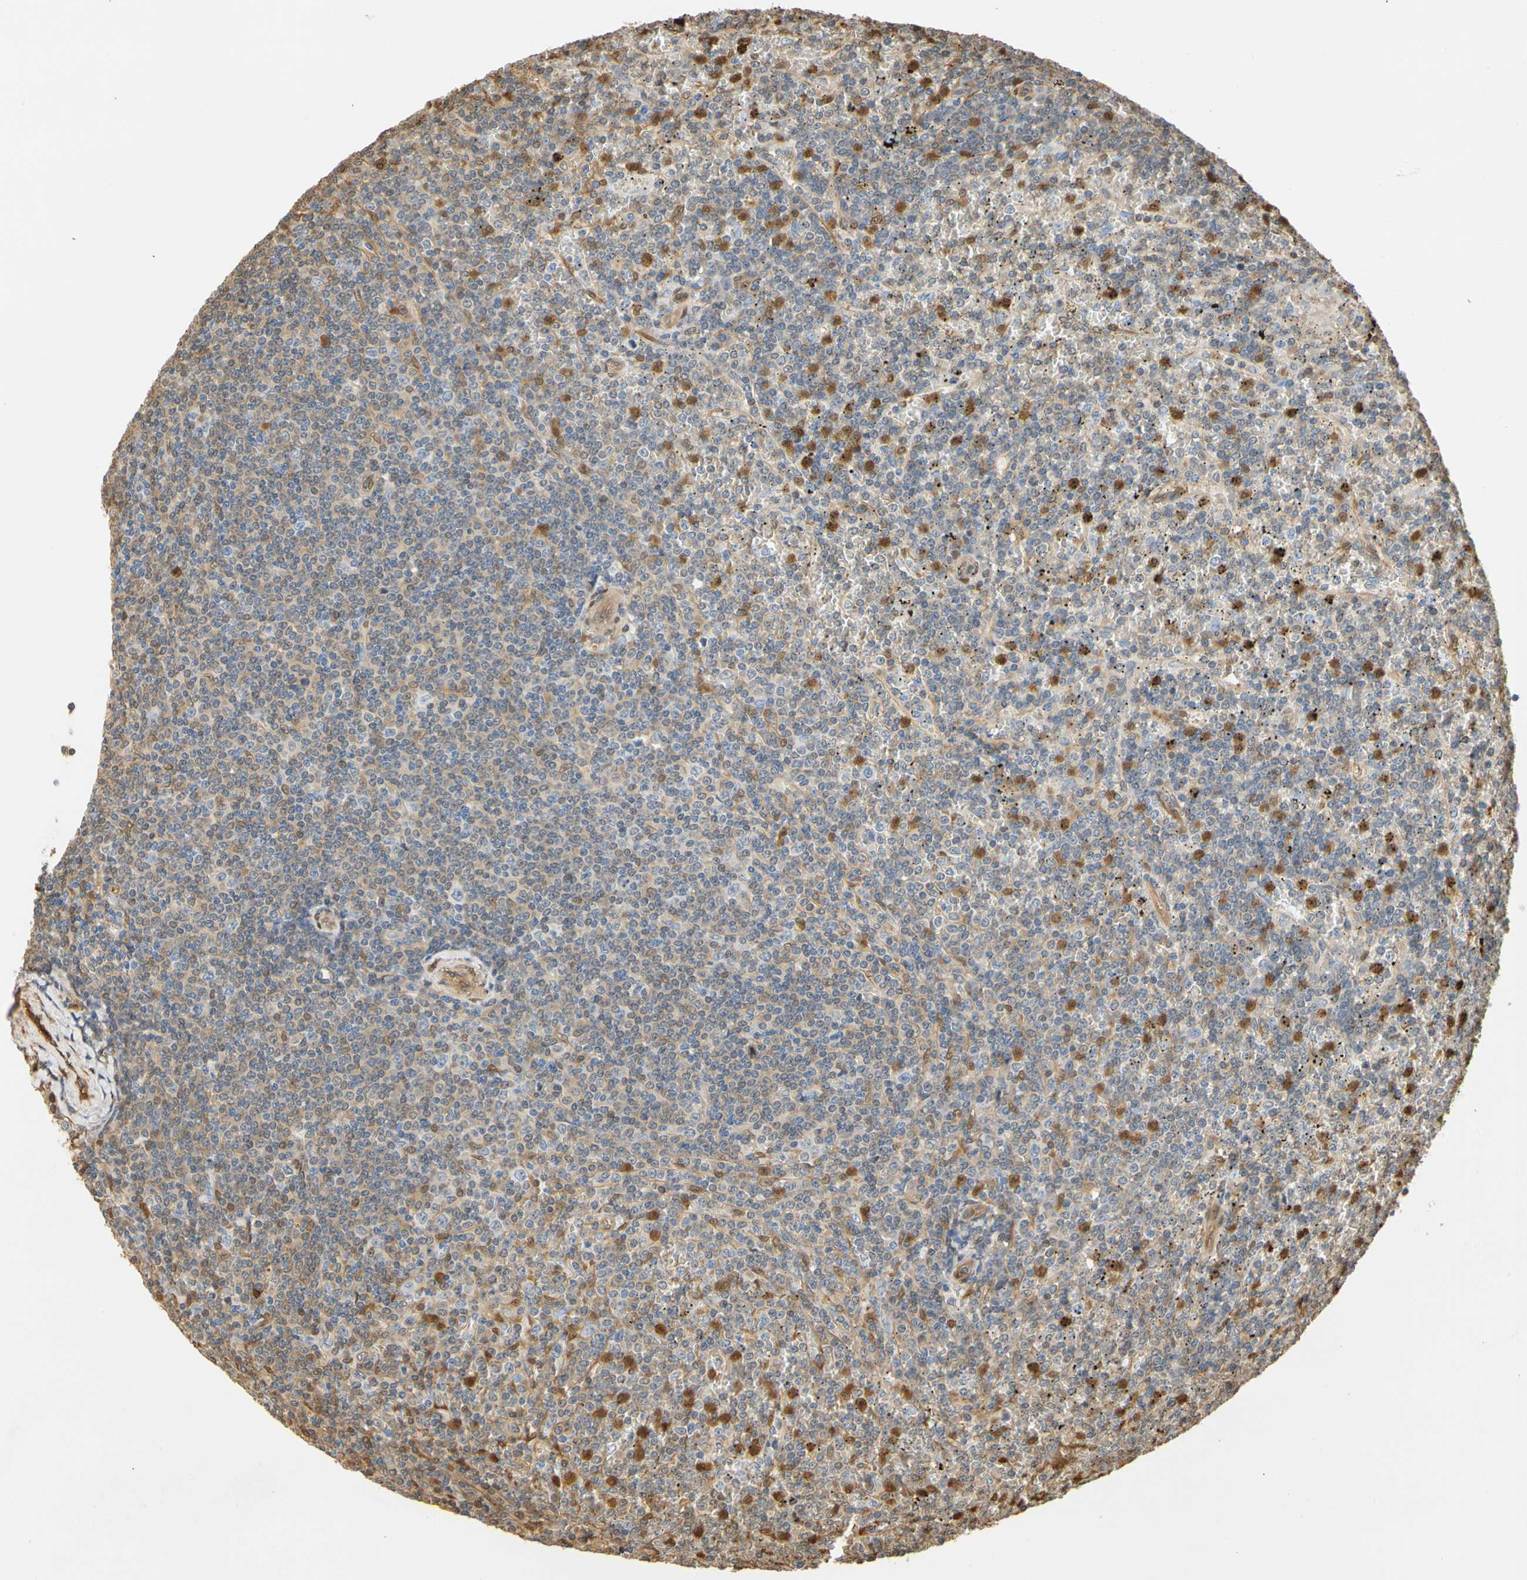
{"staining": {"intensity": "weak", "quantity": "25%-75%", "location": "cytoplasmic/membranous,nuclear"}, "tissue": "lymphoma", "cell_type": "Tumor cells", "image_type": "cancer", "snomed": [{"axis": "morphology", "description": "Malignant lymphoma, non-Hodgkin's type, Low grade"}, {"axis": "topography", "description": "Spleen"}], "caption": "Protein expression analysis of human lymphoma reveals weak cytoplasmic/membranous and nuclear staining in about 25%-75% of tumor cells.", "gene": "S100A6", "patient": {"sex": "female", "age": 19}}